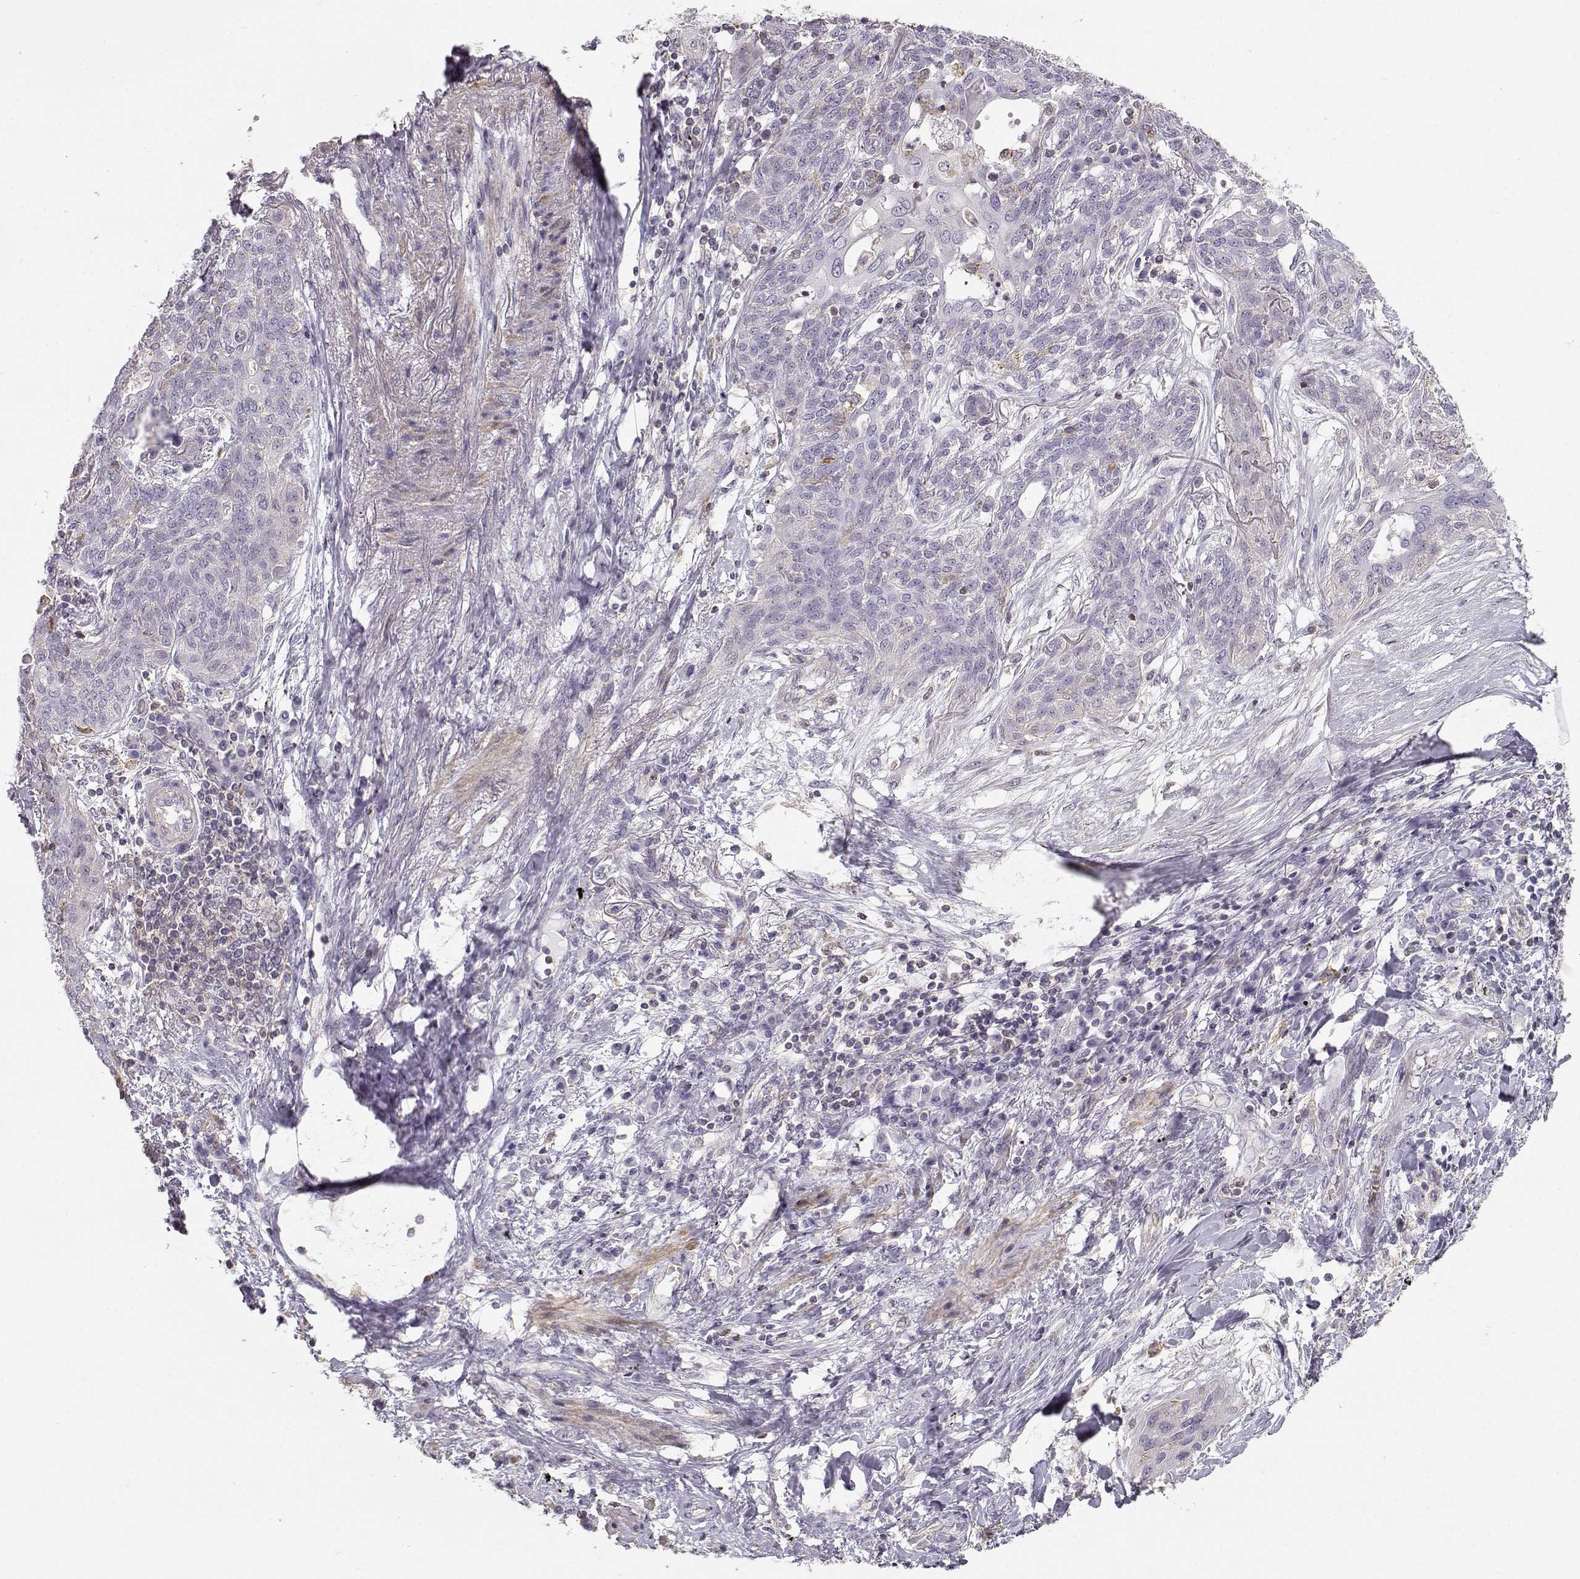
{"staining": {"intensity": "negative", "quantity": "none", "location": "none"}, "tissue": "lung cancer", "cell_type": "Tumor cells", "image_type": "cancer", "snomed": [{"axis": "morphology", "description": "Squamous cell carcinoma, NOS"}, {"axis": "topography", "description": "Lung"}], "caption": "This micrograph is of lung cancer stained with IHC to label a protein in brown with the nuclei are counter-stained blue. There is no expression in tumor cells.", "gene": "DAPL1", "patient": {"sex": "female", "age": 70}}